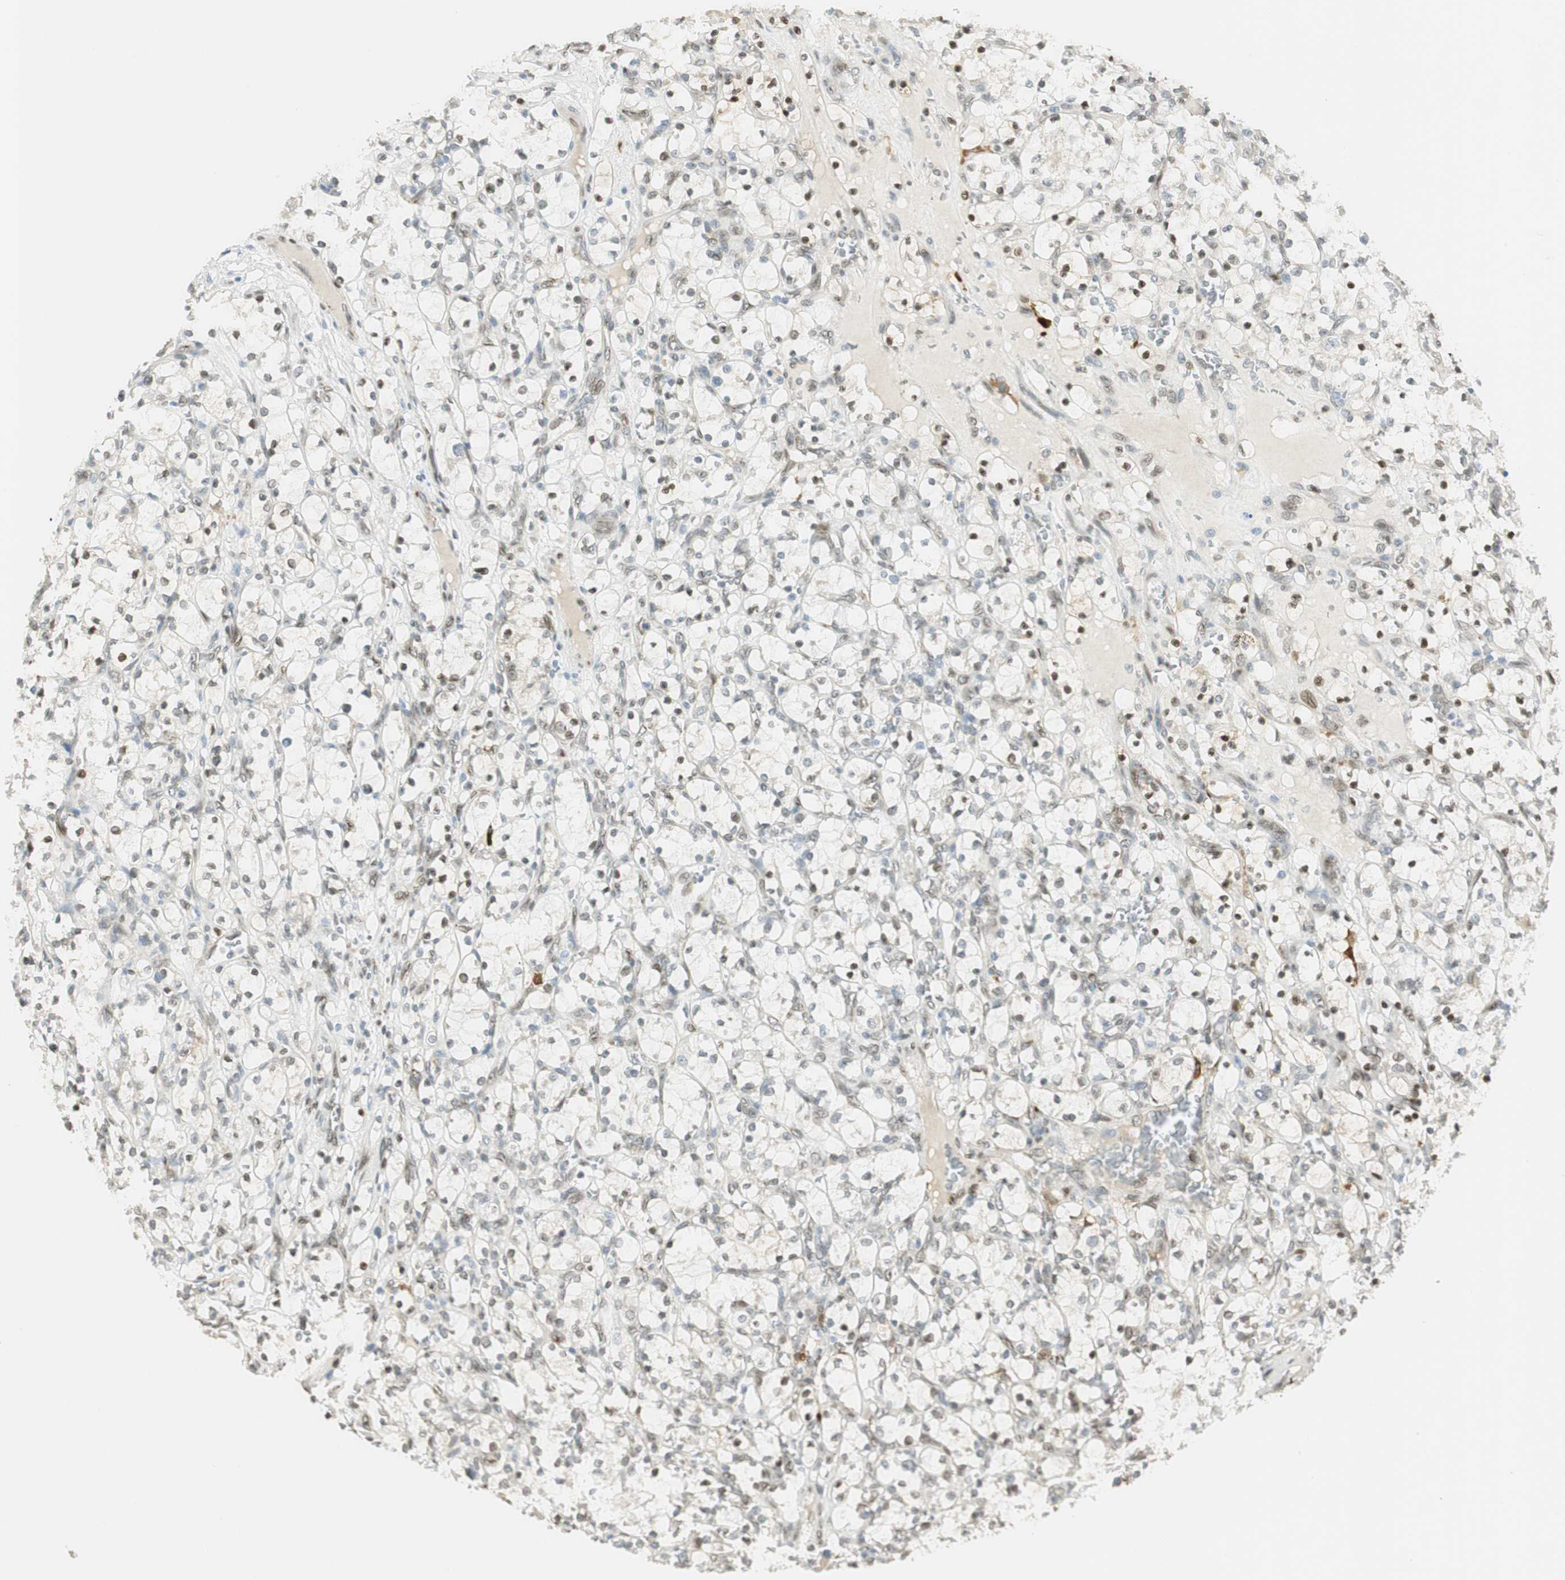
{"staining": {"intensity": "weak", "quantity": "25%-75%", "location": "nuclear"}, "tissue": "renal cancer", "cell_type": "Tumor cells", "image_type": "cancer", "snomed": [{"axis": "morphology", "description": "Adenocarcinoma, NOS"}, {"axis": "topography", "description": "Kidney"}], "caption": "Brown immunohistochemical staining in human adenocarcinoma (renal) exhibits weak nuclear staining in approximately 25%-75% of tumor cells. (brown staining indicates protein expression, while blue staining denotes nuclei).", "gene": "TMEM260", "patient": {"sex": "female", "age": 69}}